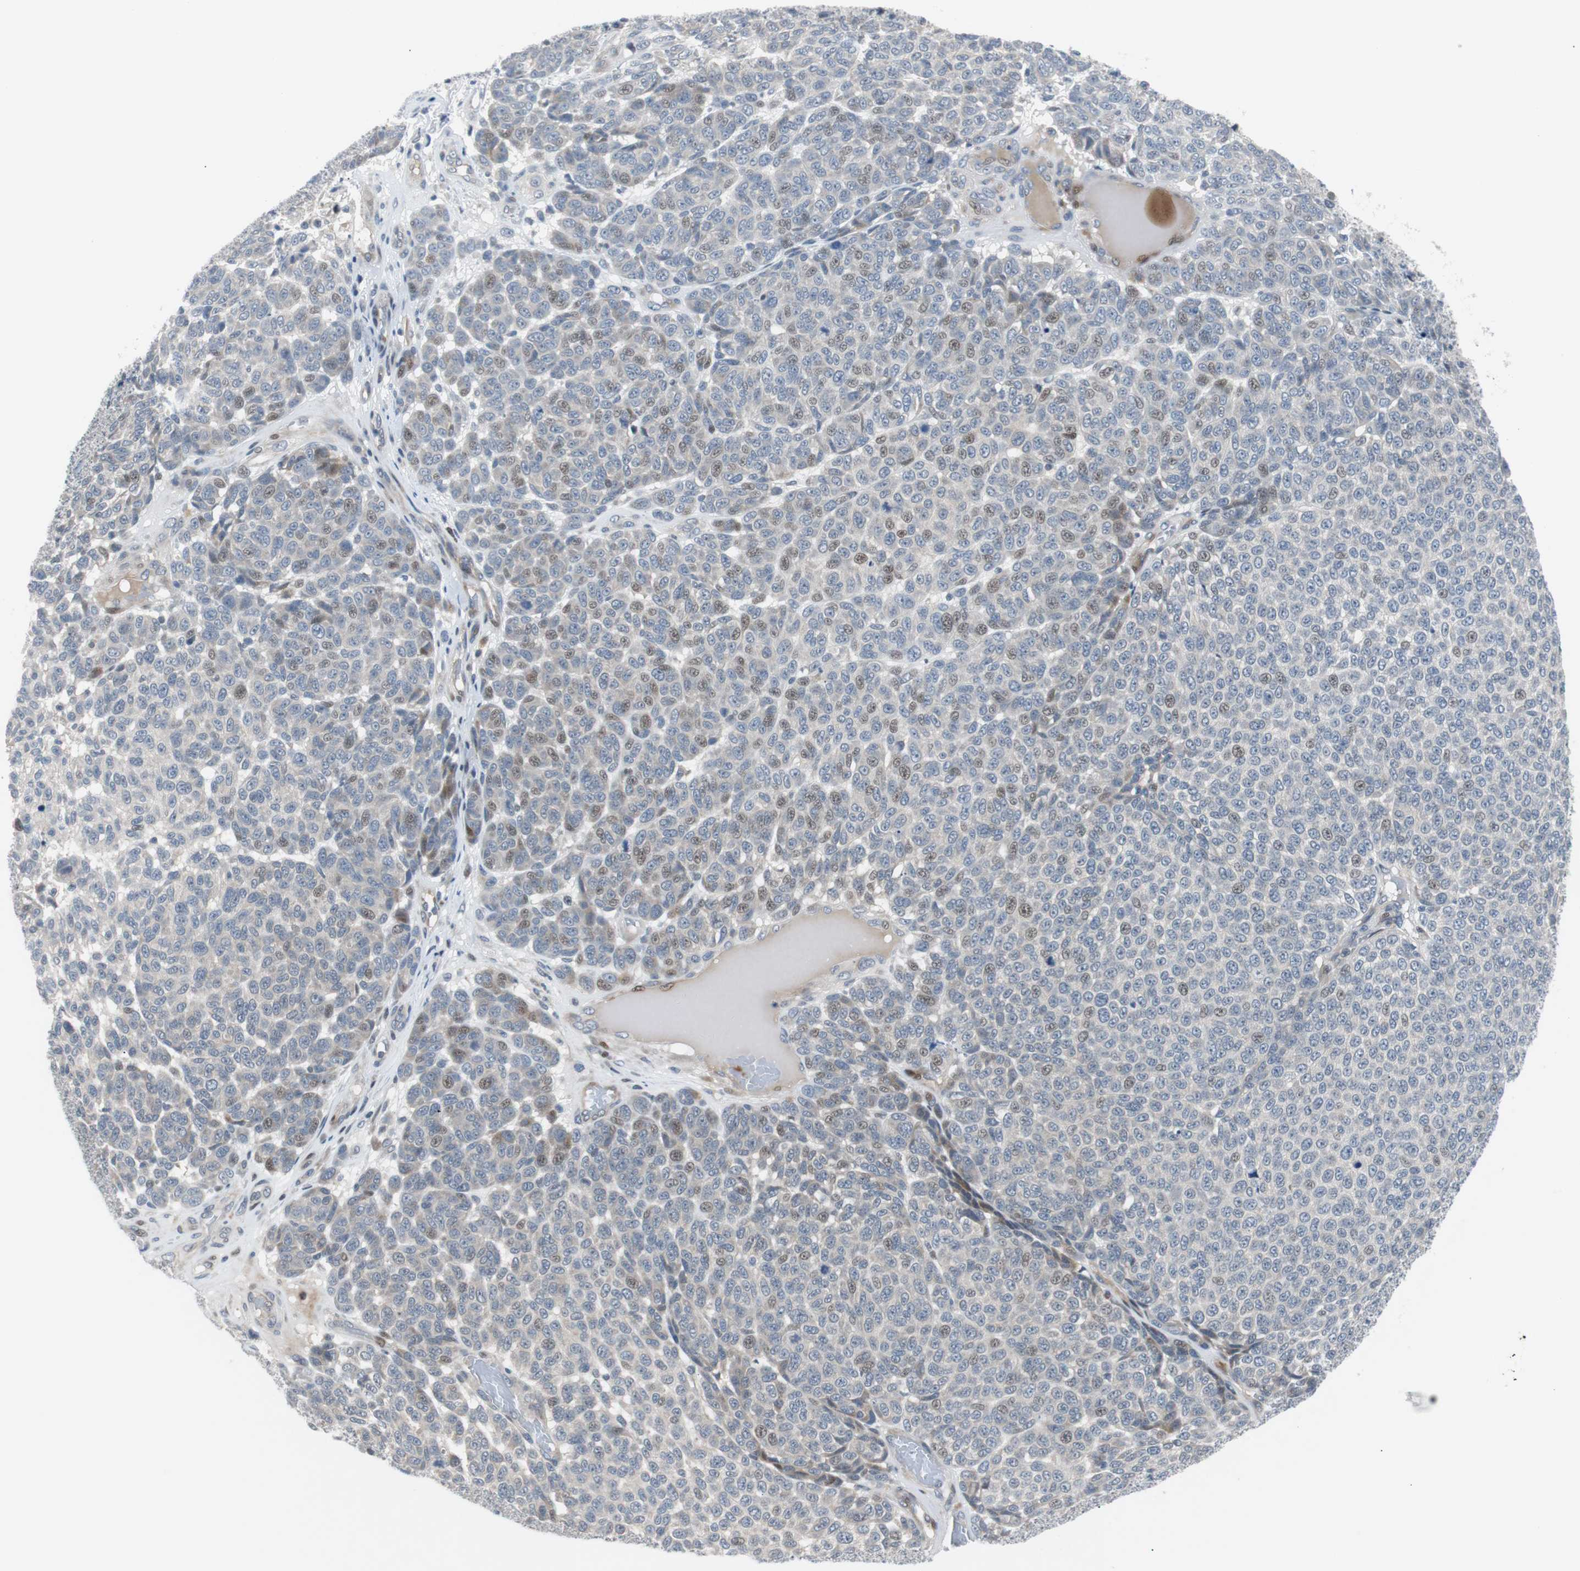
{"staining": {"intensity": "weak", "quantity": "25%-75%", "location": "nuclear"}, "tissue": "melanoma", "cell_type": "Tumor cells", "image_type": "cancer", "snomed": [{"axis": "morphology", "description": "Malignant melanoma, NOS"}, {"axis": "topography", "description": "Skin"}], "caption": "Melanoma was stained to show a protein in brown. There is low levels of weak nuclear expression in about 25%-75% of tumor cells.", "gene": "MAP2K4", "patient": {"sex": "male", "age": 59}}